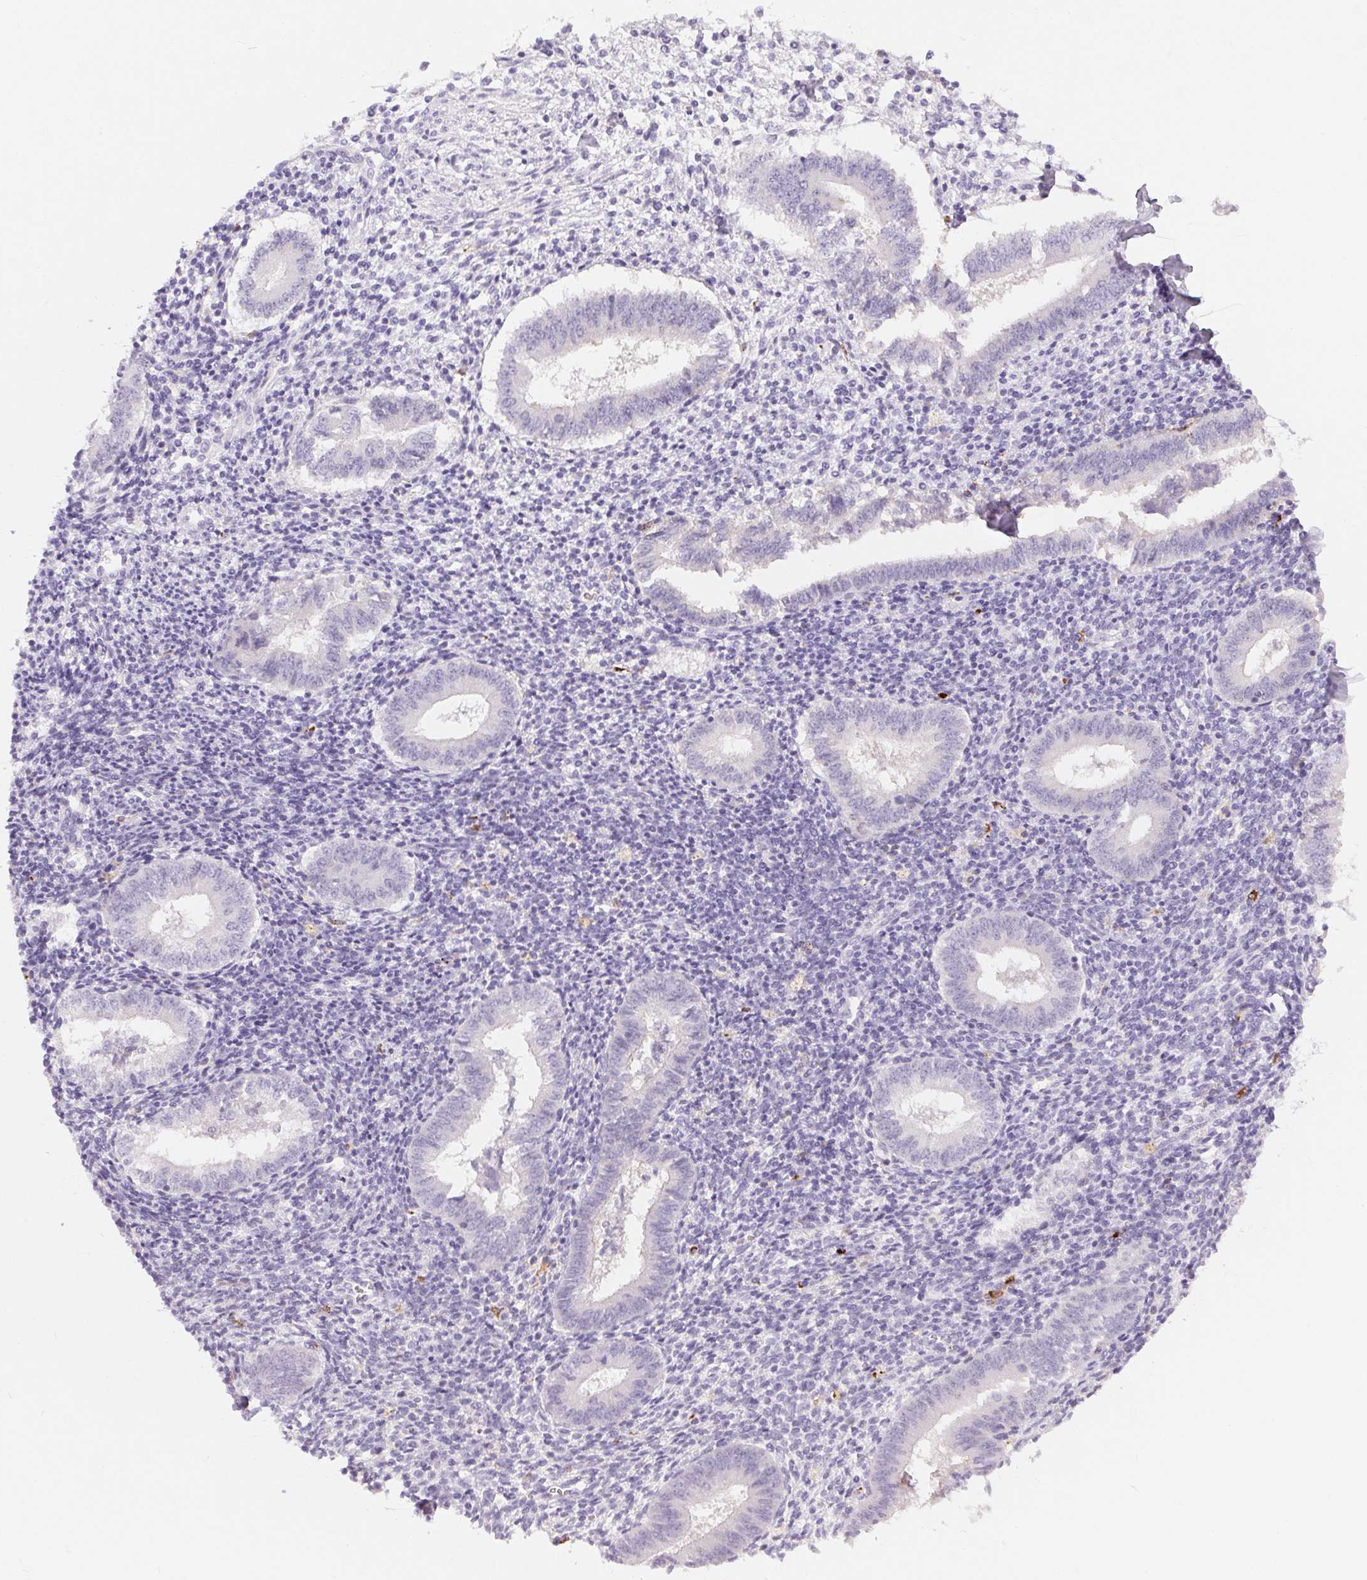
{"staining": {"intensity": "negative", "quantity": "none", "location": "none"}, "tissue": "endometrium", "cell_type": "Cells in endometrial stroma", "image_type": "normal", "snomed": [{"axis": "morphology", "description": "Normal tissue, NOS"}, {"axis": "topography", "description": "Endometrium"}], "caption": "Immunohistochemistry (IHC) image of unremarkable human endometrium stained for a protein (brown), which reveals no staining in cells in endometrial stroma.", "gene": "PNLIPRP3", "patient": {"sex": "female", "age": 25}}